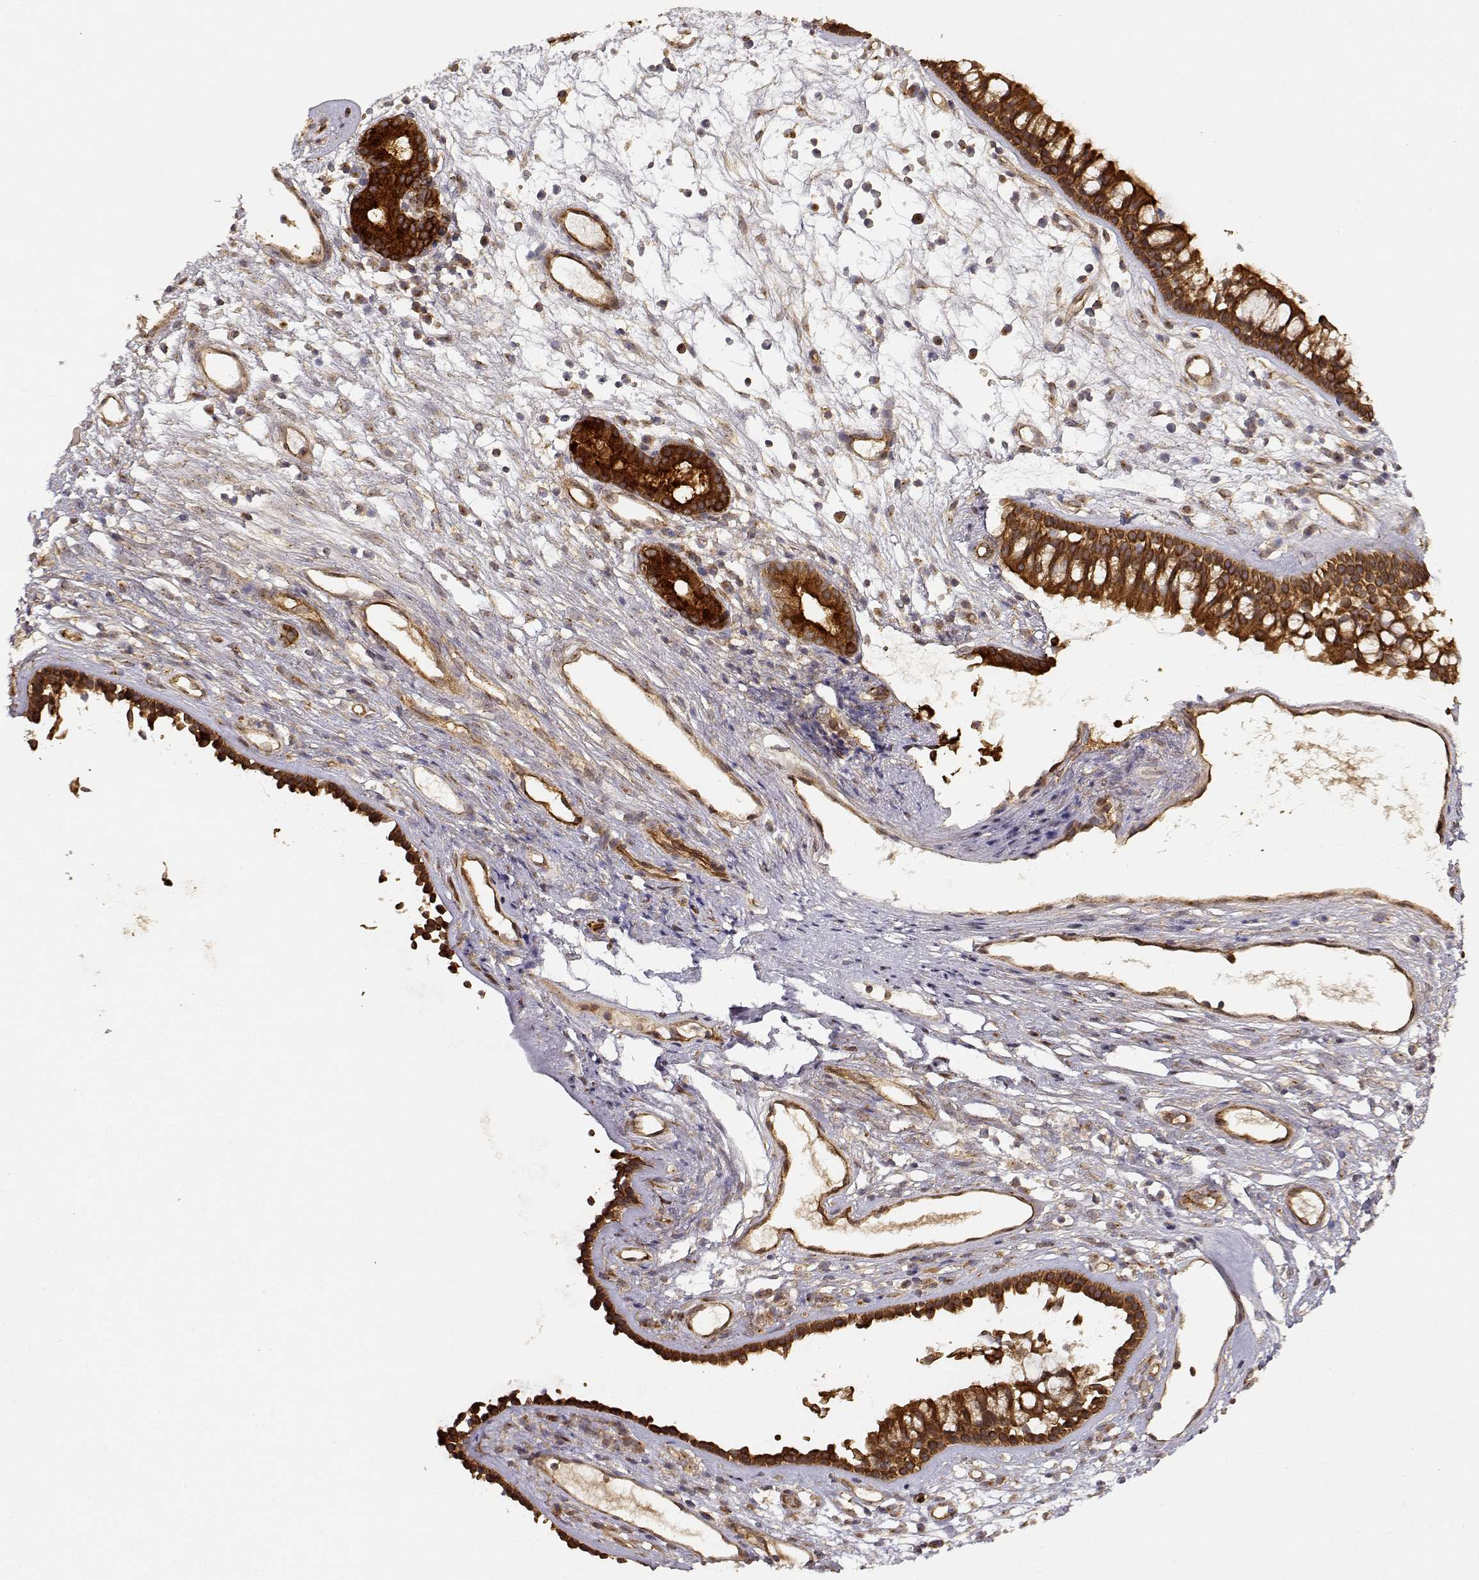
{"staining": {"intensity": "strong", "quantity": ">75%", "location": "cytoplasmic/membranous"}, "tissue": "nasopharynx", "cell_type": "Respiratory epithelial cells", "image_type": "normal", "snomed": [{"axis": "morphology", "description": "Normal tissue, NOS"}, {"axis": "topography", "description": "Nasopharynx"}], "caption": "There is high levels of strong cytoplasmic/membranous expression in respiratory epithelial cells of unremarkable nasopharynx, as demonstrated by immunohistochemical staining (brown color).", "gene": "CDK5RAP2", "patient": {"sex": "male", "age": 77}}